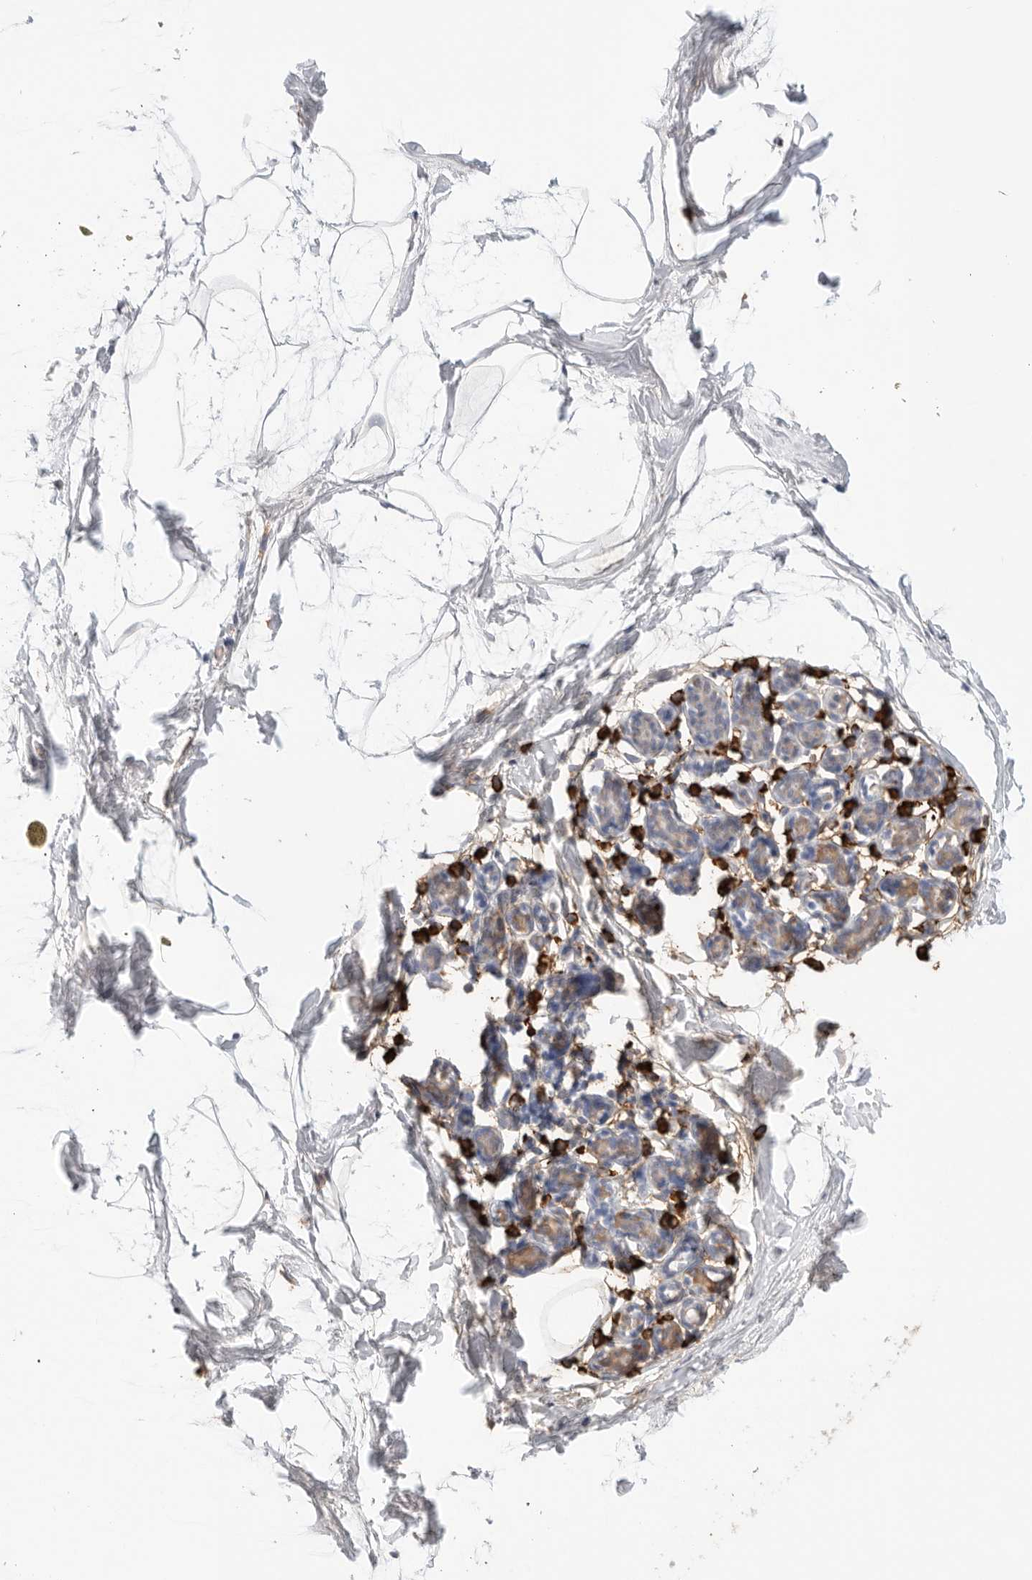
{"staining": {"intensity": "negative", "quantity": "none", "location": "none"}, "tissue": "breast", "cell_type": "Adipocytes", "image_type": "normal", "snomed": [{"axis": "morphology", "description": "Normal tissue, NOS"}, {"axis": "topography", "description": "Breast"}], "caption": "This photomicrograph is of benign breast stained with immunohistochemistry to label a protein in brown with the nuclei are counter-stained blue. There is no staining in adipocytes.", "gene": "BLOC1S5", "patient": {"sex": "female", "age": 62}}